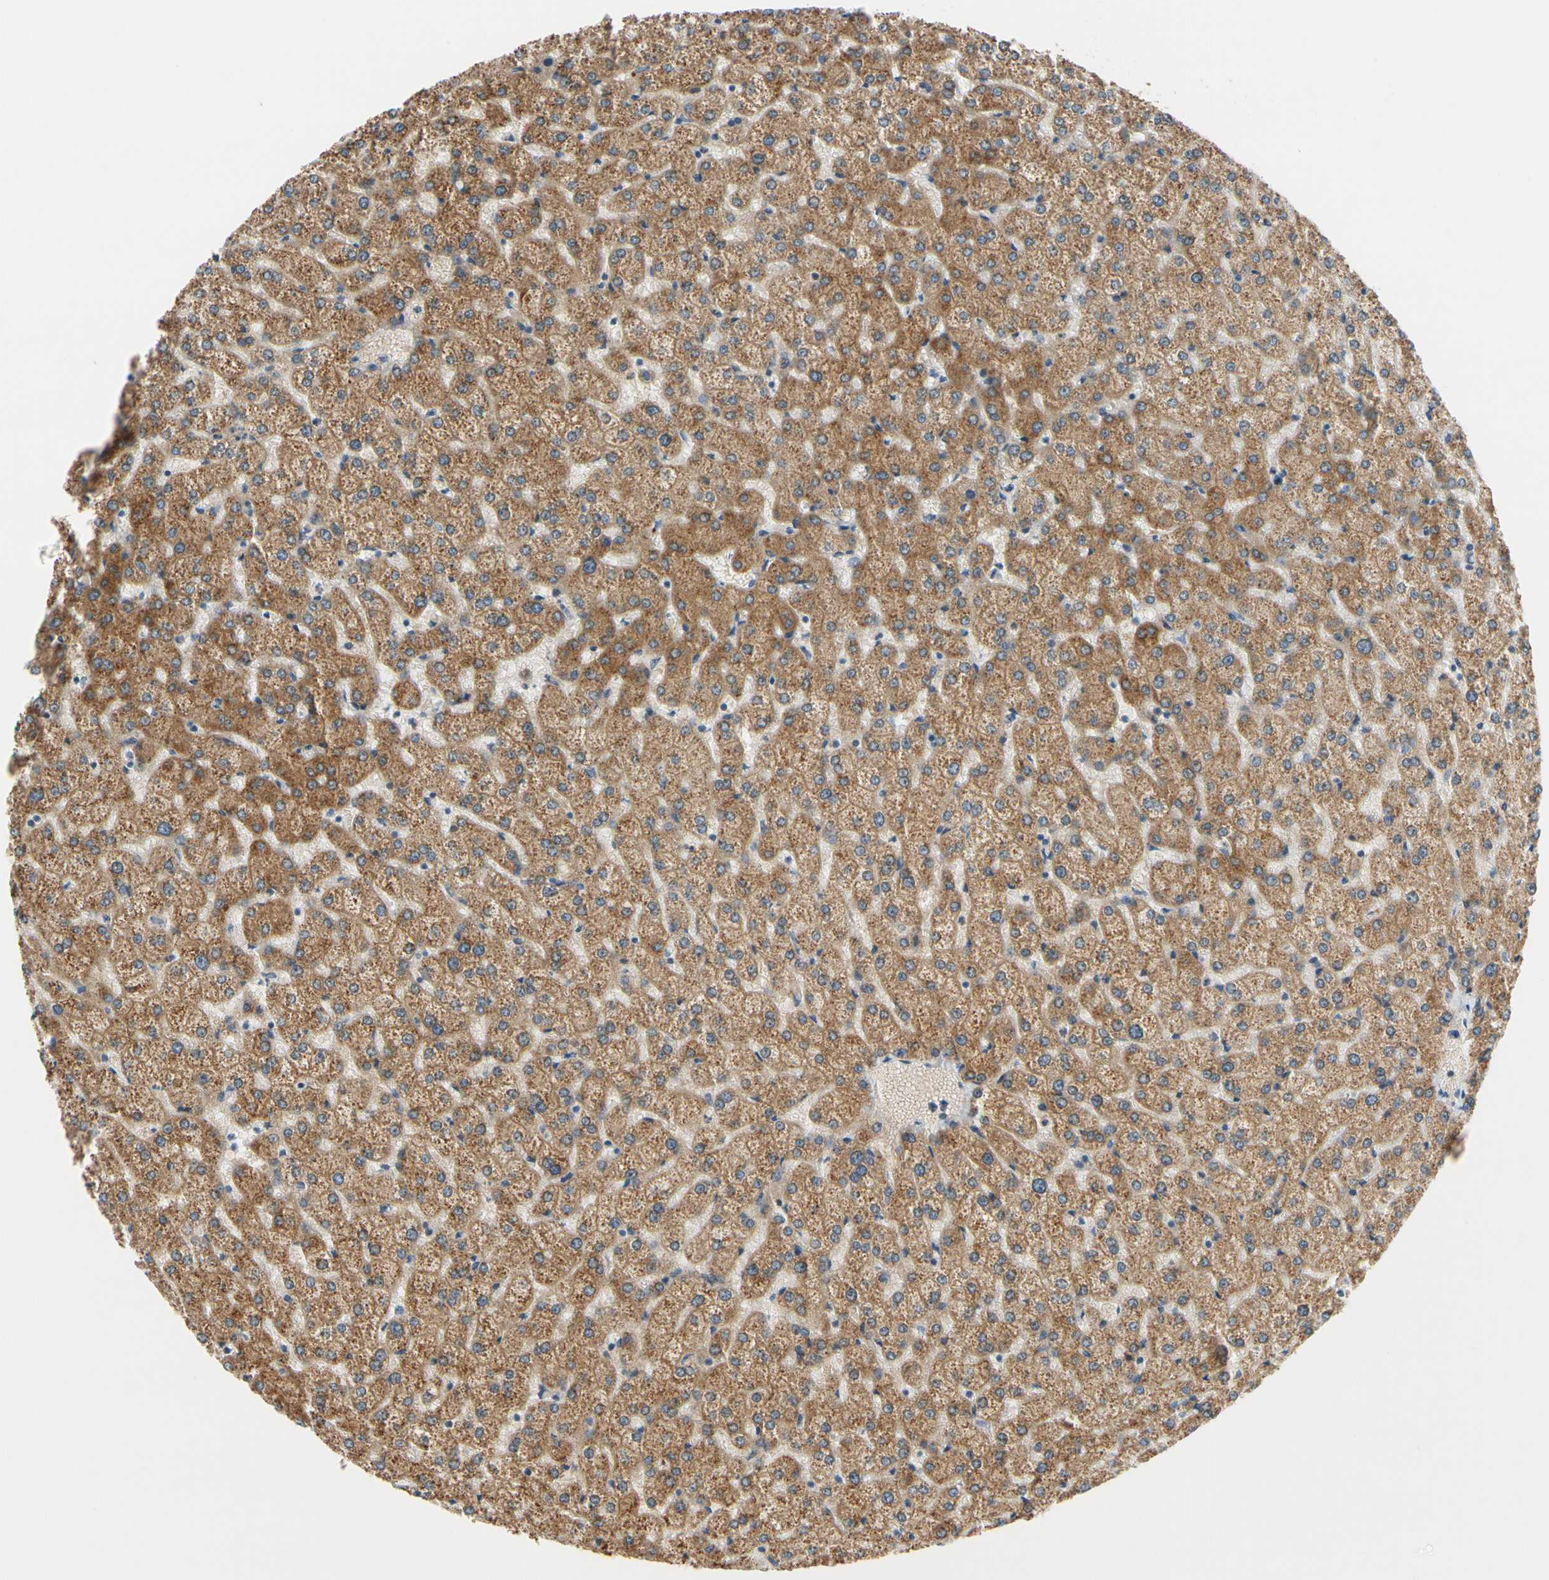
{"staining": {"intensity": "weak", "quantity": ">75%", "location": "cytoplasmic/membranous"}, "tissue": "liver", "cell_type": "Cholangiocytes", "image_type": "normal", "snomed": [{"axis": "morphology", "description": "Normal tissue, NOS"}, {"axis": "topography", "description": "Liver"}], "caption": "Protein staining demonstrates weak cytoplasmic/membranous staining in about >75% of cholangiocytes in unremarkable liver.", "gene": "CFAP36", "patient": {"sex": "female", "age": 32}}